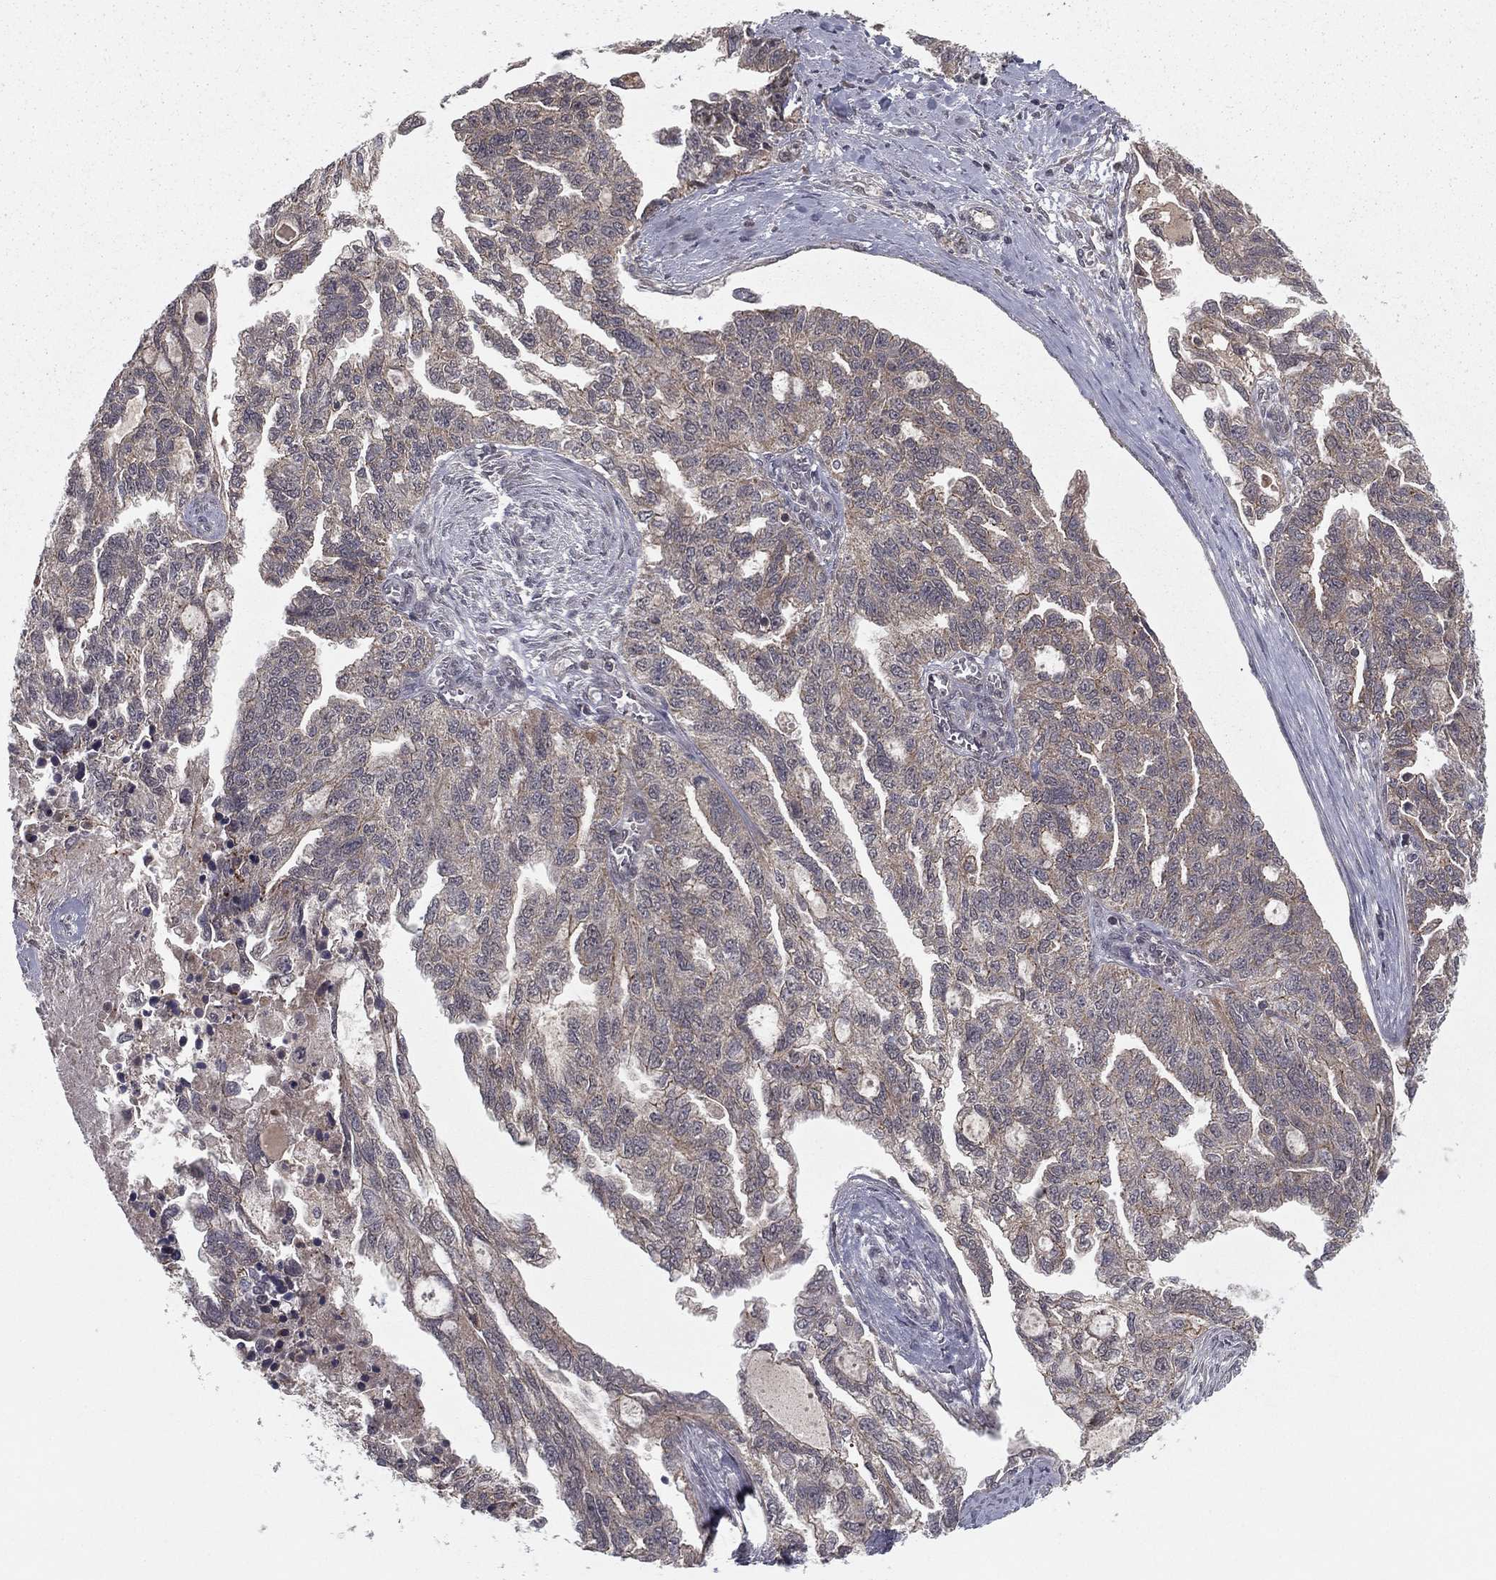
{"staining": {"intensity": "weak", "quantity": "25%-75%", "location": "cytoplasmic/membranous"}, "tissue": "ovarian cancer", "cell_type": "Tumor cells", "image_type": "cancer", "snomed": [{"axis": "morphology", "description": "Cystadenocarcinoma, serous, NOS"}, {"axis": "topography", "description": "Ovary"}], "caption": "Protein expression analysis of human serous cystadenocarcinoma (ovarian) reveals weak cytoplasmic/membranous positivity in approximately 25%-75% of tumor cells.", "gene": "ZDHHC15", "patient": {"sex": "female", "age": 51}}